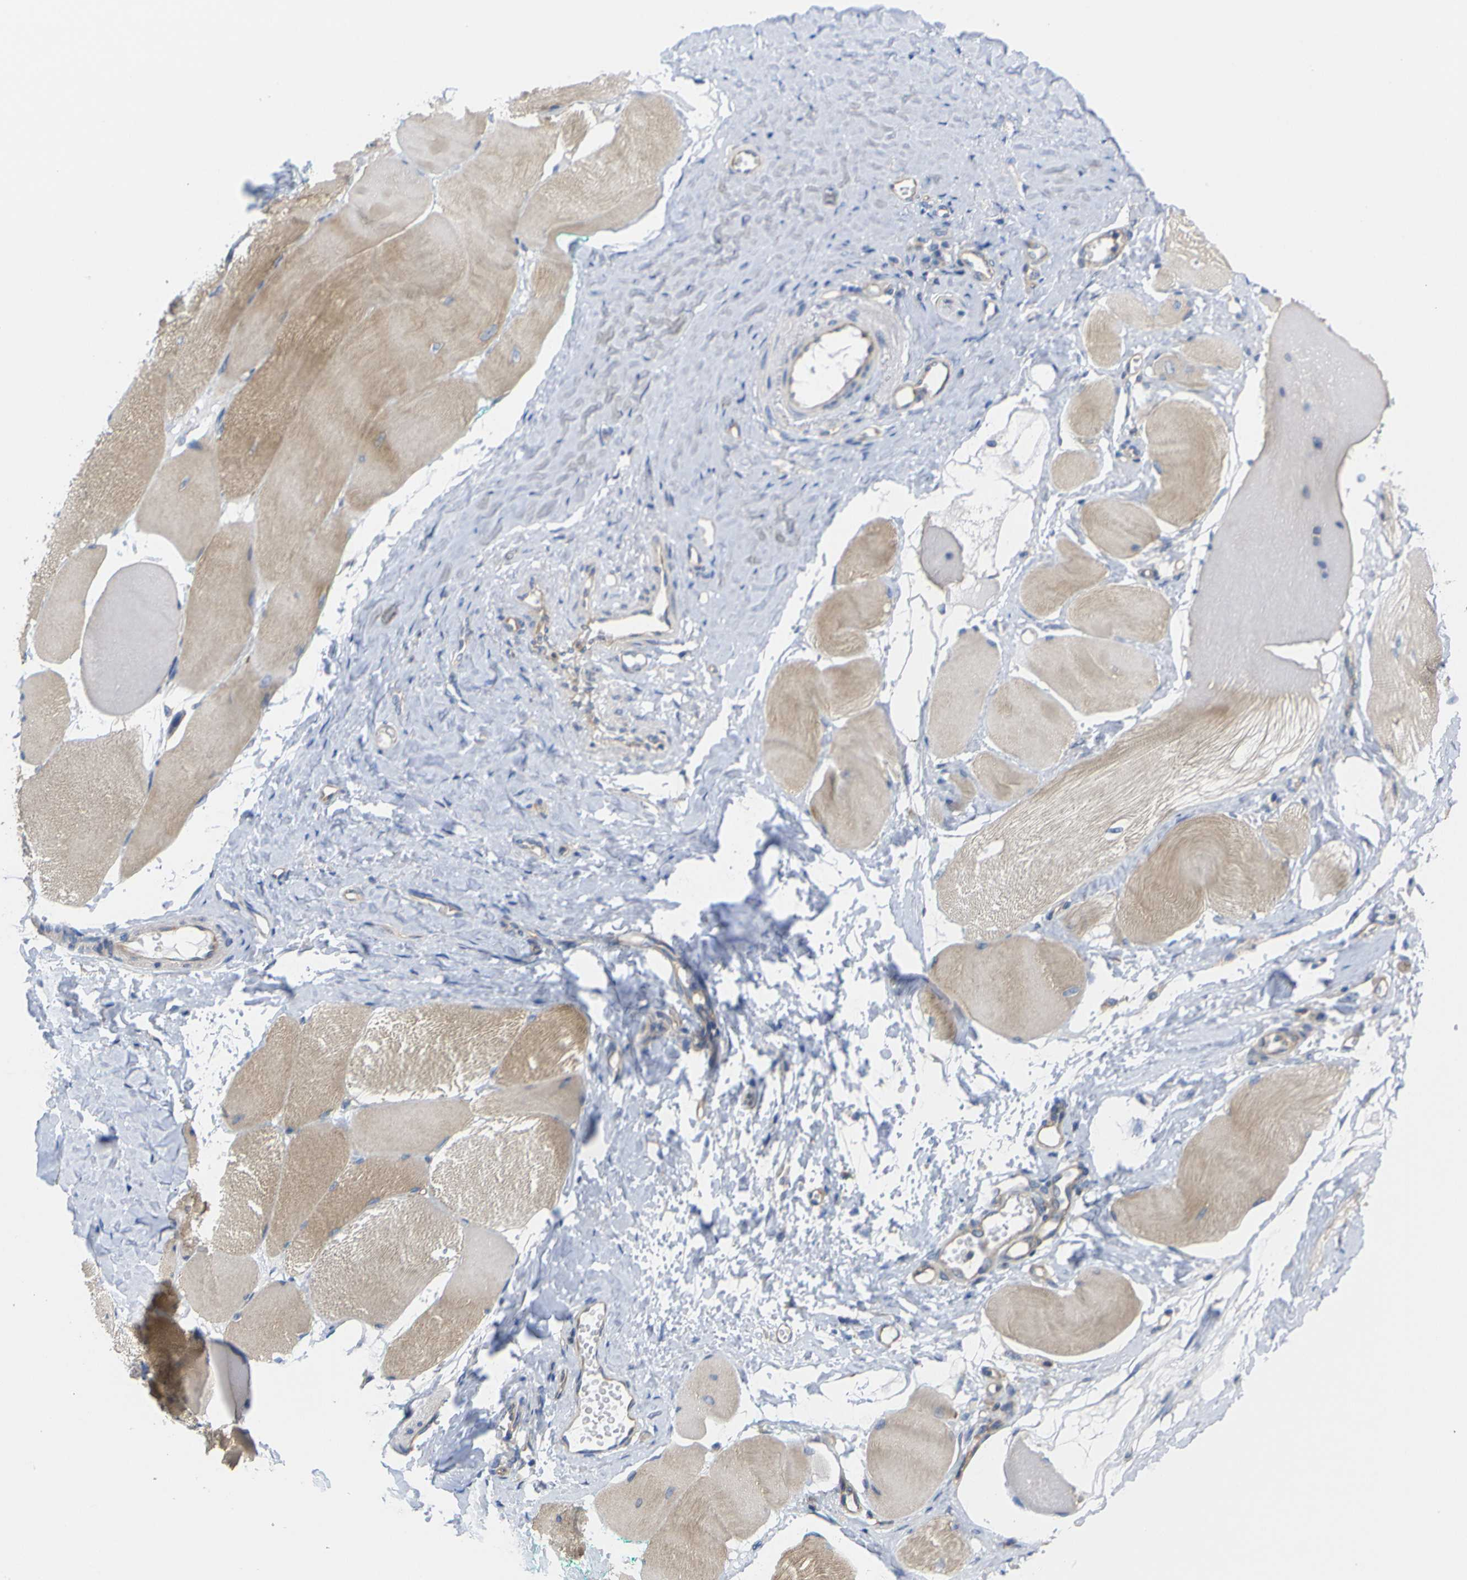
{"staining": {"intensity": "moderate", "quantity": ">75%", "location": "cytoplasmic/membranous"}, "tissue": "skeletal muscle", "cell_type": "Myocytes", "image_type": "normal", "snomed": [{"axis": "morphology", "description": "Normal tissue, NOS"}, {"axis": "morphology", "description": "Squamous cell carcinoma, NOS"}, {"axis": "topography", "description": "Skeletal muscle"}], "caption": "An IHC histopathology image of benign tissue is shown. Protein staining in brown highlights moderate cytoplasmic/membranous positivity in skeletal muscle within myocytes.", "gene": "USH1C", "patient": {"sex": "male", "age": 51}}